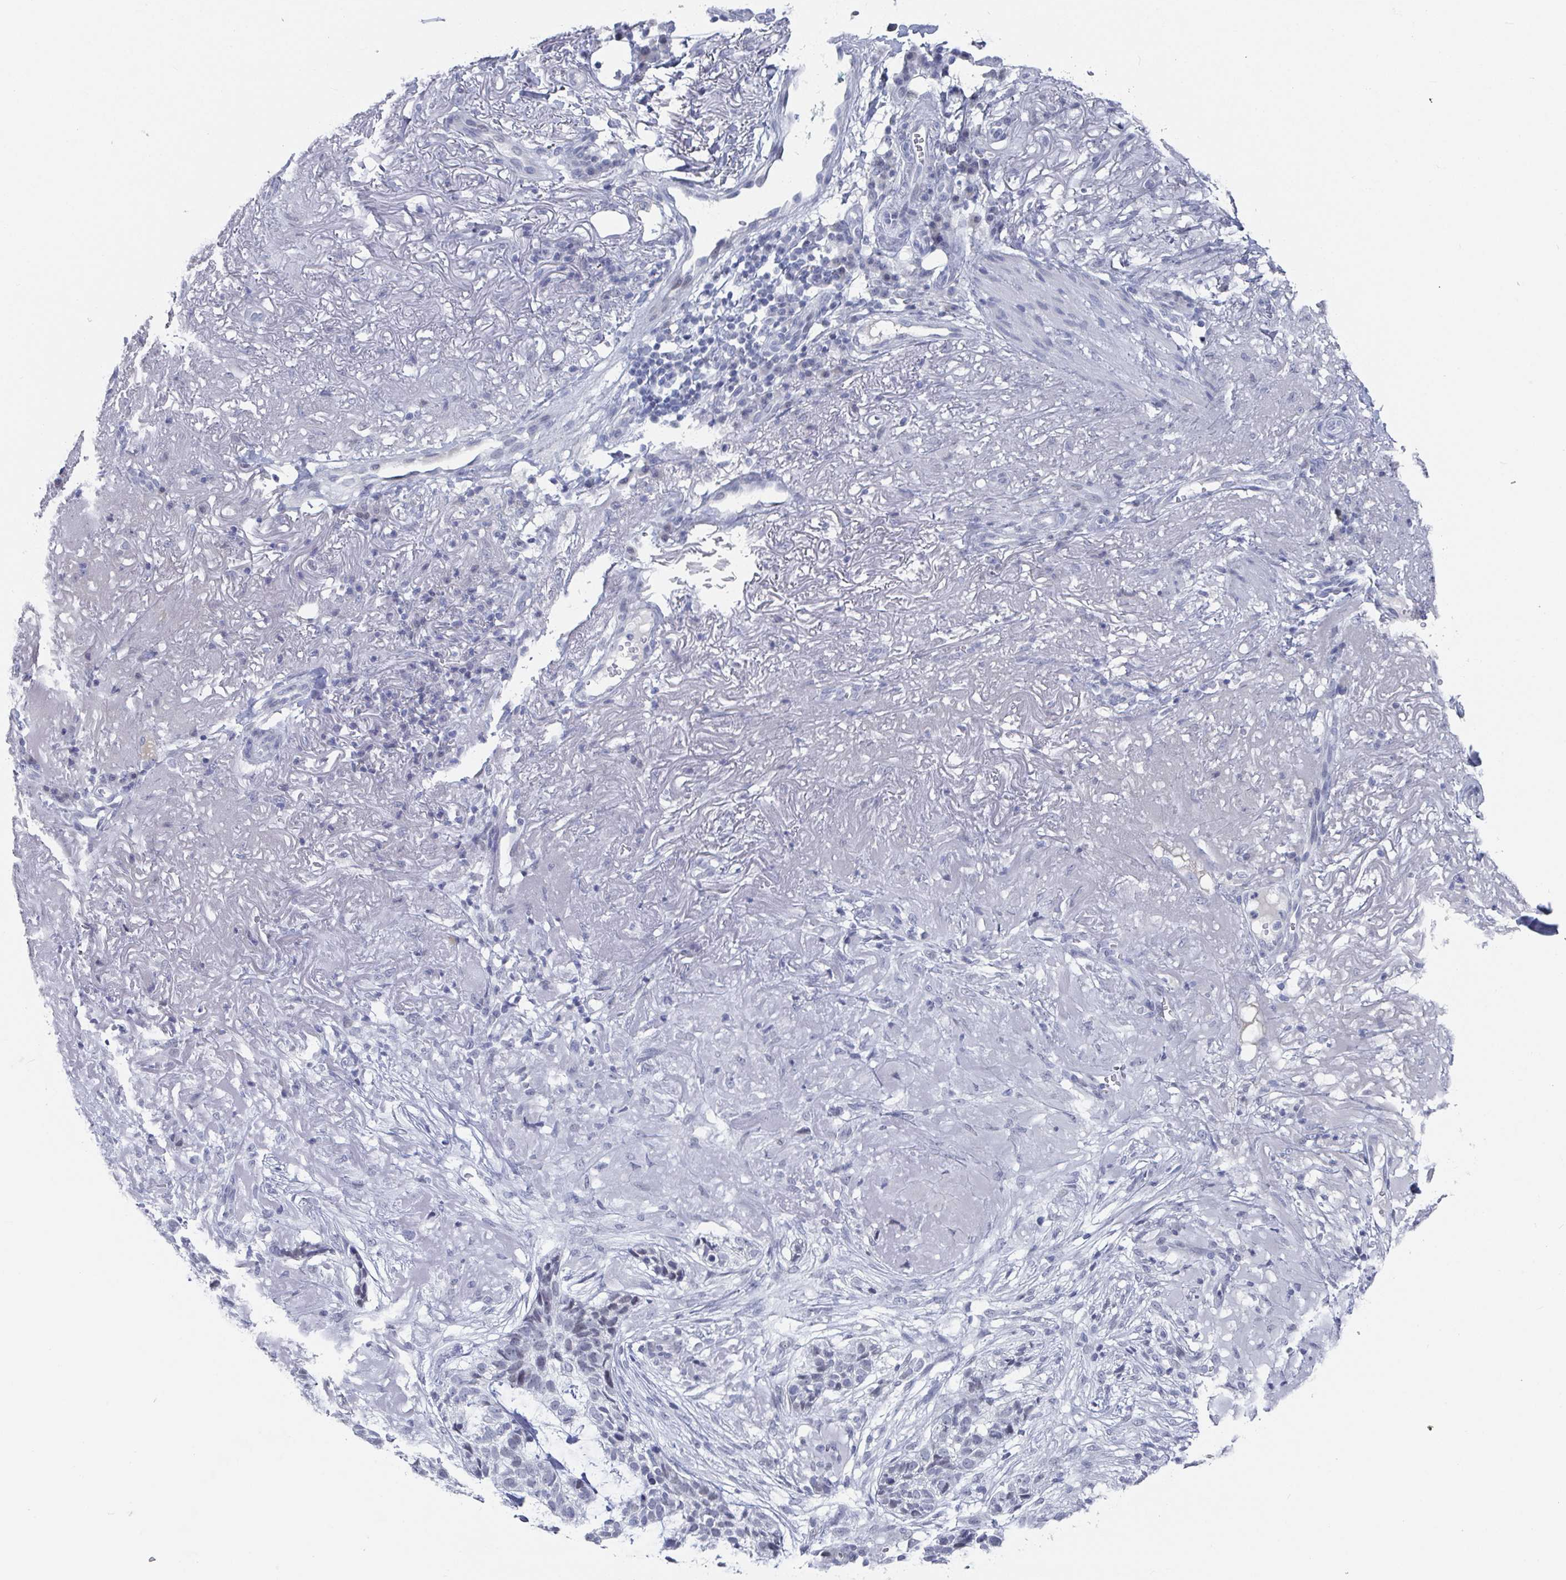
{"staining": {"intensity": "negative", "quantity": "none", "location": "none"}, "tissue": "skin cancer", "cell_type": "Tumor cells", "image_type": "cancer", "snomed": [{"axis": "morphology", "description": "Basal cell carcinoma"}, {"axis": "topography", "description": "Skin"}, {"axis": "topography", "description": "Skin of face"}], "caption": "This is a histopathology image of immunohistochemistry (IHC) staining of skin basal cell carcinoma, which shows no positivity in tumor cells. The staining is performed using DAB brown chromogen with nuclei counter-stained in using hematoxylin.", "gene": "CAMKV", "patient": {"sex": "female", "age": 80}}